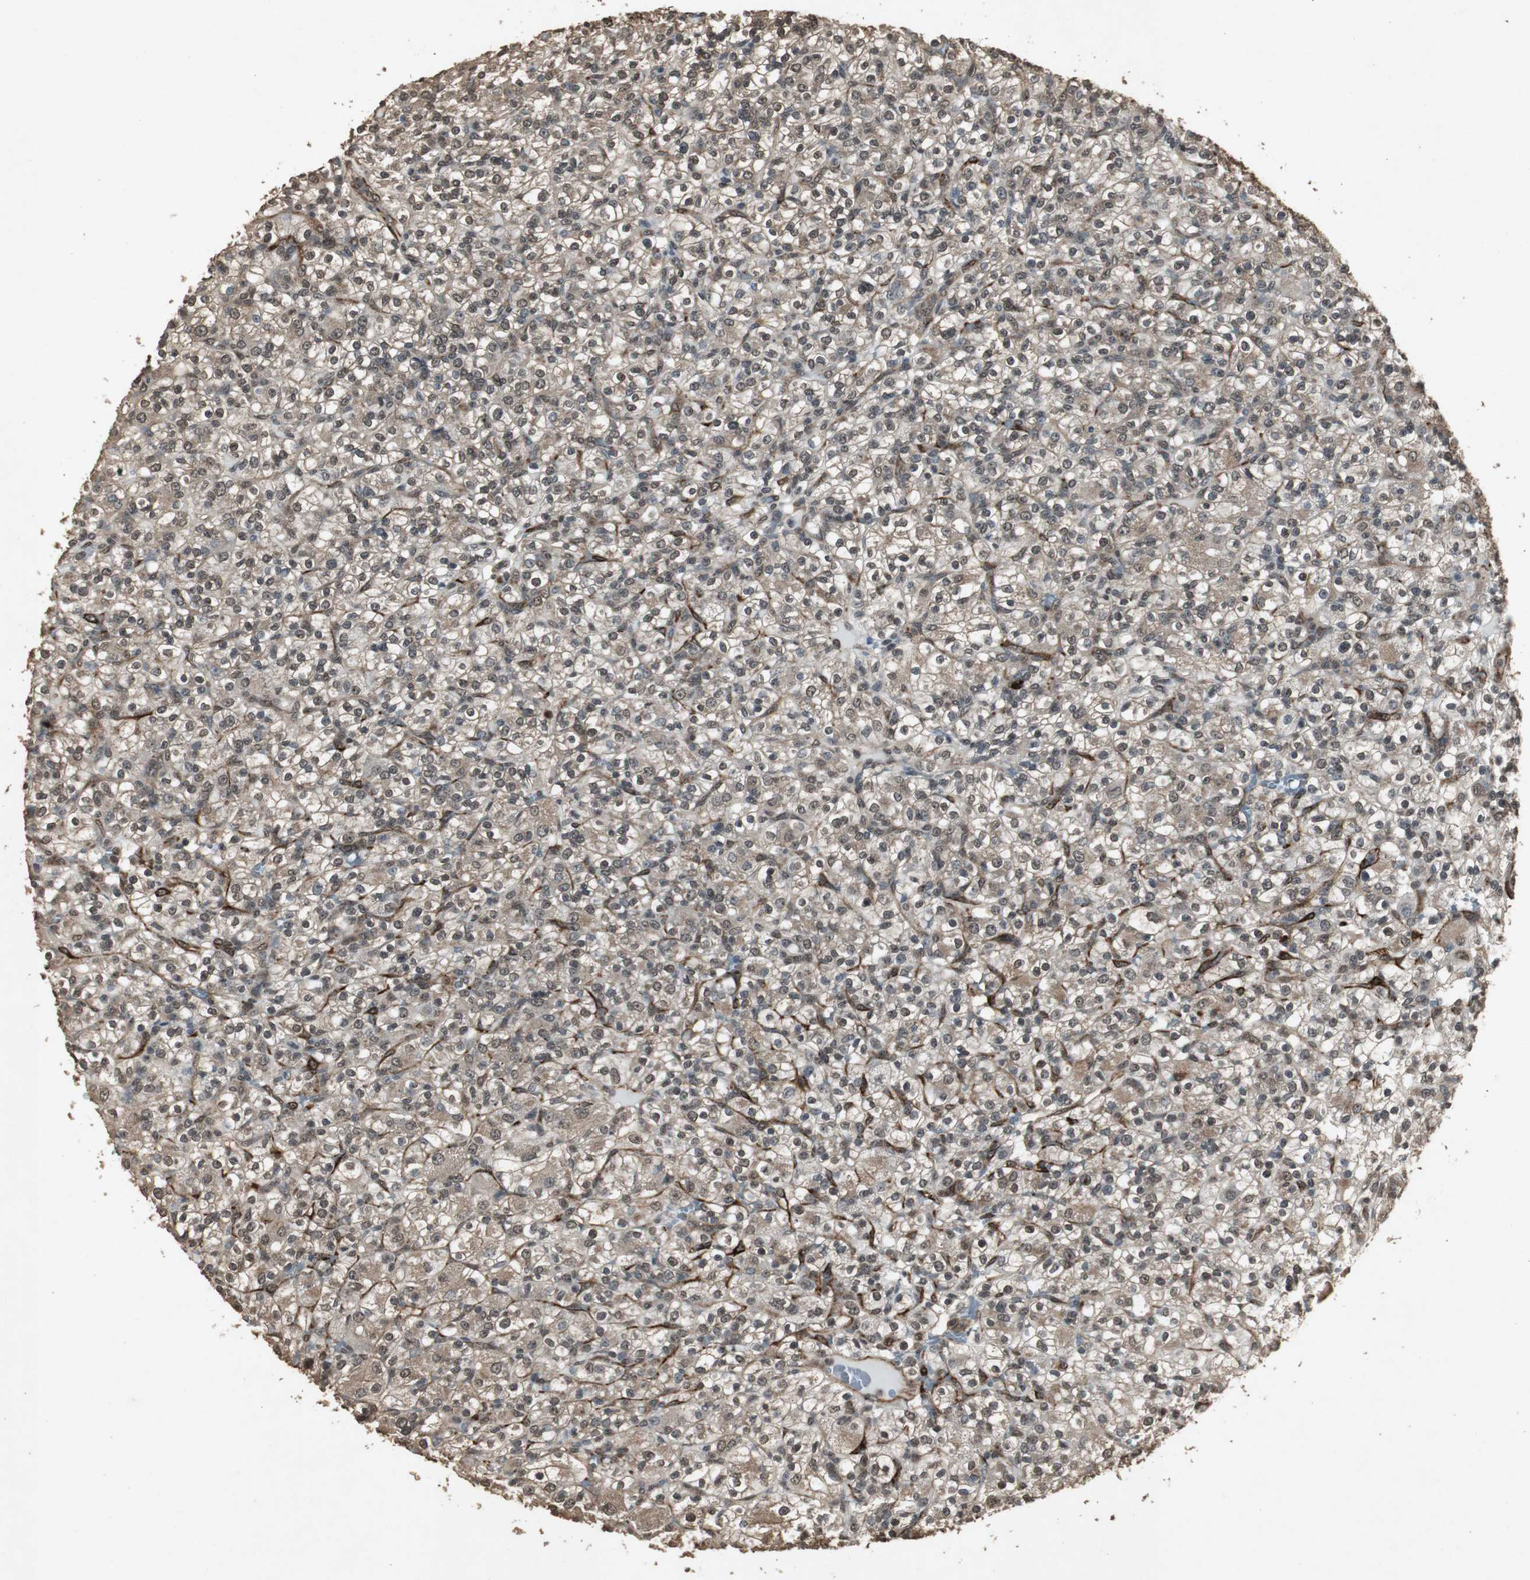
{"staining": {"intensity": "moderate", "quantity": ">75%", "location": "cytoplasmic/membranous,nuclear"}, "tissue": "renal cancer", "cell_type": "Tumor cells", "image_type": "cancer", "snomed": [{"axis": "morphology", "description": "Normal tissue, NOS"}, {"axis": "morphology", "description": "Adenocarcinoma, NOS"}, {"axis": "topography", "description": "Kidney"}], "caption": "A brown stain shows moderate cytoplasmic/membranous and nuclear positivity of a protein in human renal cancer tumor cells.", "gene": "EMX1", "patient": {"sex": "female", "age": 72}}